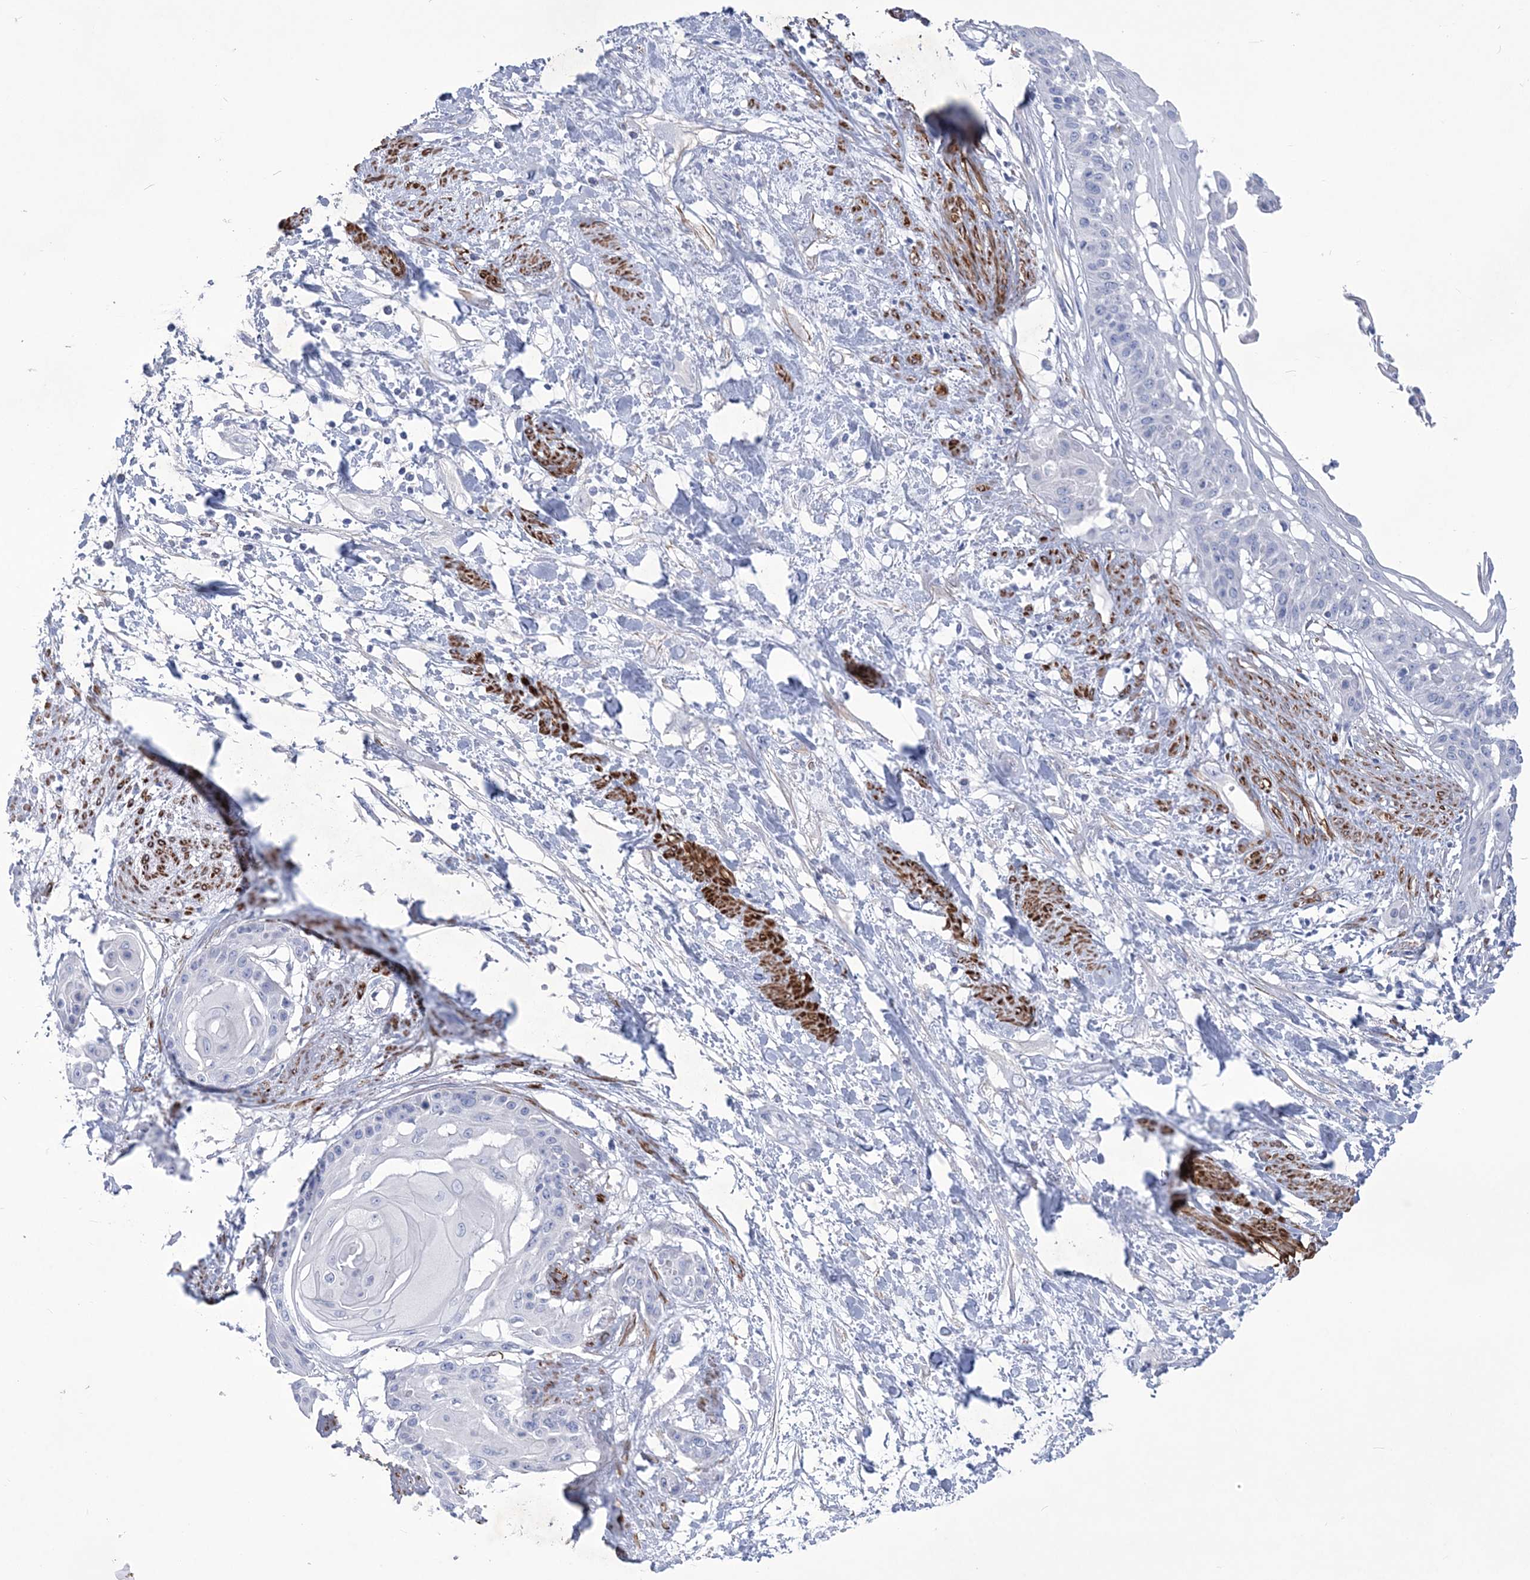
{"staining": {"intensity": "negative", "quantity": "none", "location": "none"}, "tissue": "cervical cancer", "cell_type": "Tumor cells", "image_type": "cancer", "snomed": [{"axis": "morphology", "description": "Squamous cell carcinoma, NOS"}, {"axis": "topography", "description": "Cervix"}], "caption": "An image of human cervical squamous cell carcinoma is negative for staining in tumor cells. Nuclei are stained in blue.", "gene": "WDR74", "patient": {"sex": "female", "age": 57}}